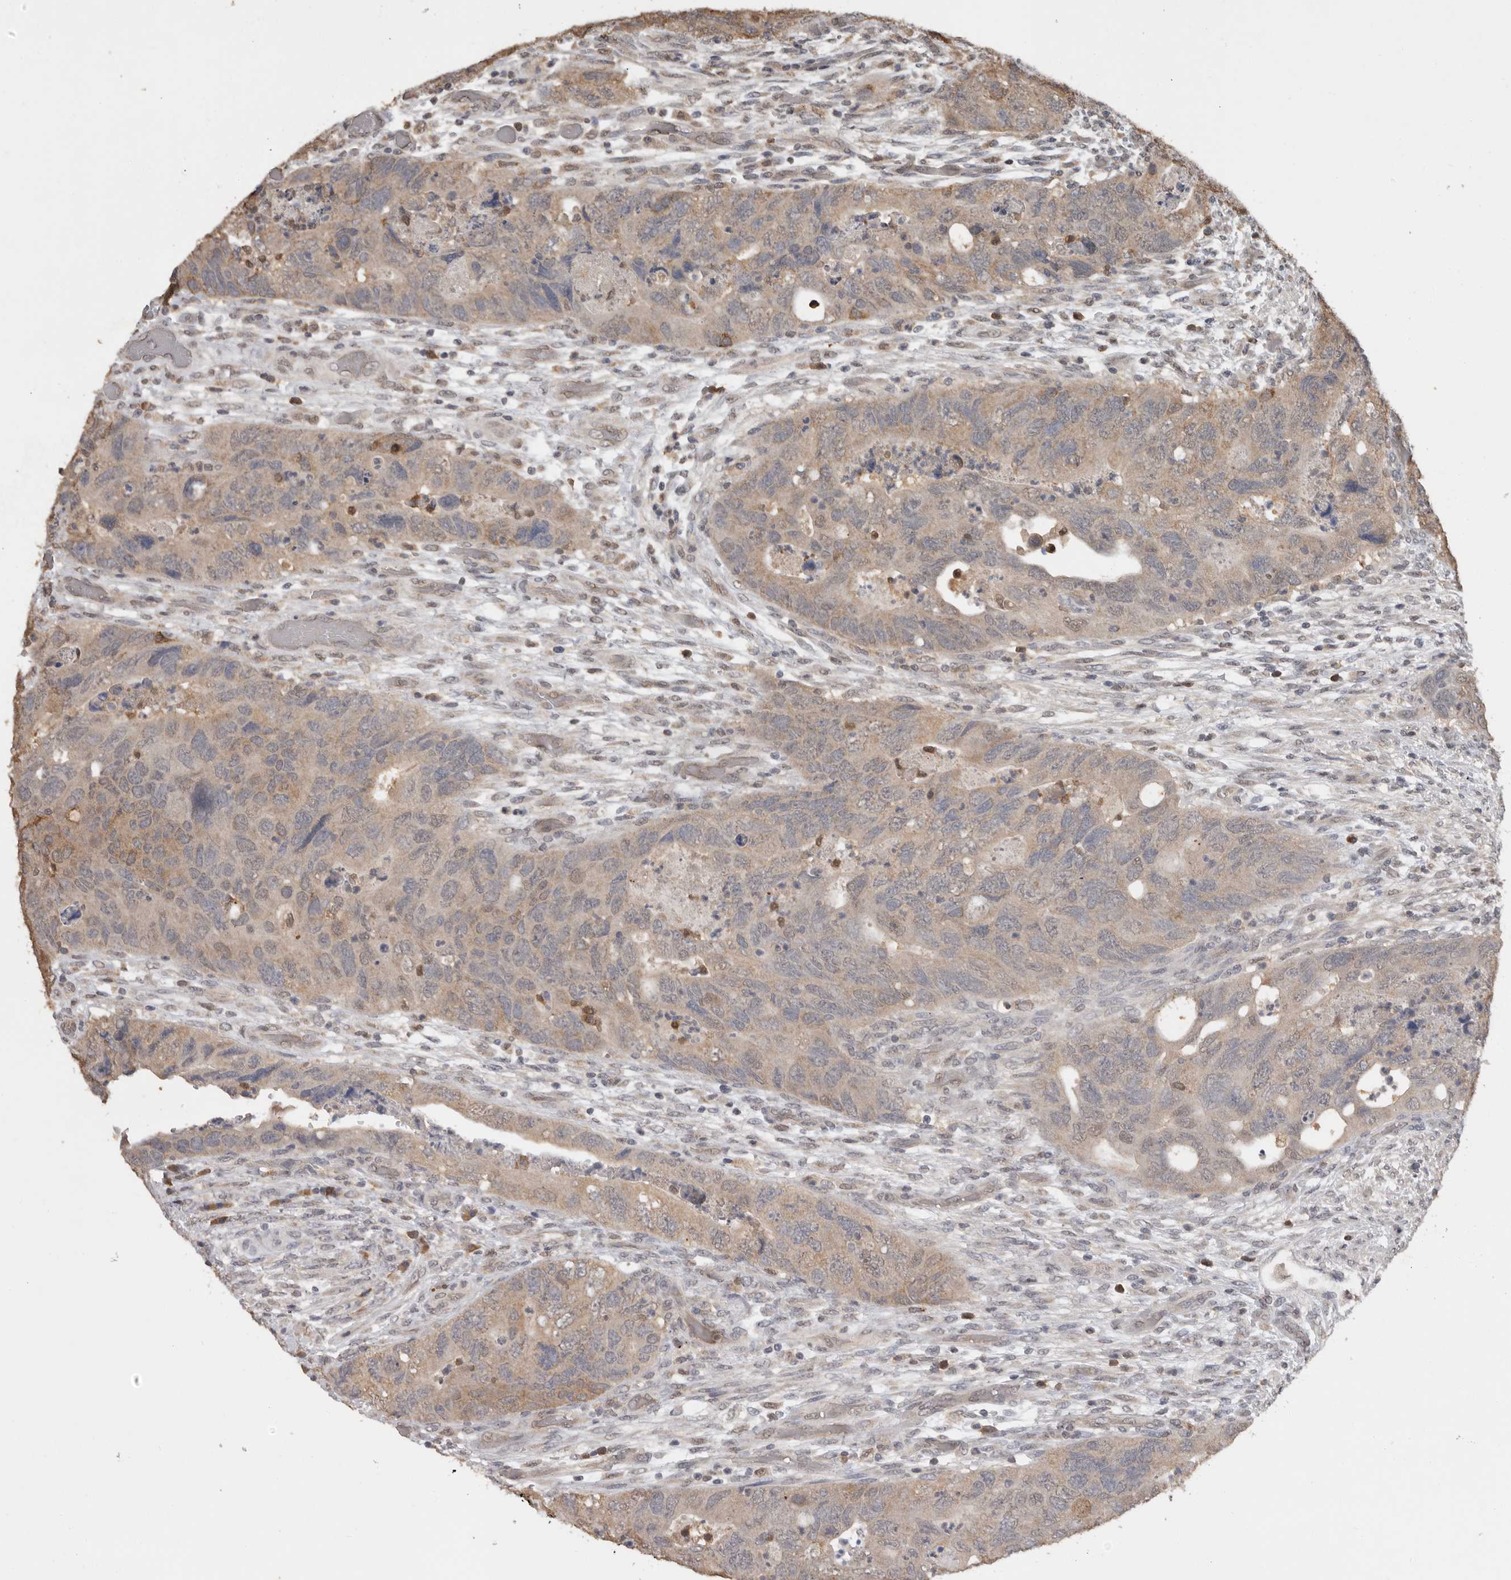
{"staining": {"intensity": "weak", "quantity": "25%-75%", "location": "cytoplasmic/membranous"}, "tissue": "colorectal cancer", "cell_type": "Tumor cells", "image_type": "cancer", "snomed": [{"axis": "morphology", "description": "Adenocarcinoma, NOS"}, {"axis": "topography", "description": "Rectum"}], "caption": "Immunohistochemistry (DAB) staining of human colorectal adenocarcinoma demonstrates weak cytoplasmic/membranous protein positivity in approximately 25%-75% of tumor cells. (DAB (3,3'-diaminobenzidine) IHC, brown staining for protein, blue staining for nuclei).", "gene": "MTF1", "patient": {"sex": "male", "age": 63}}